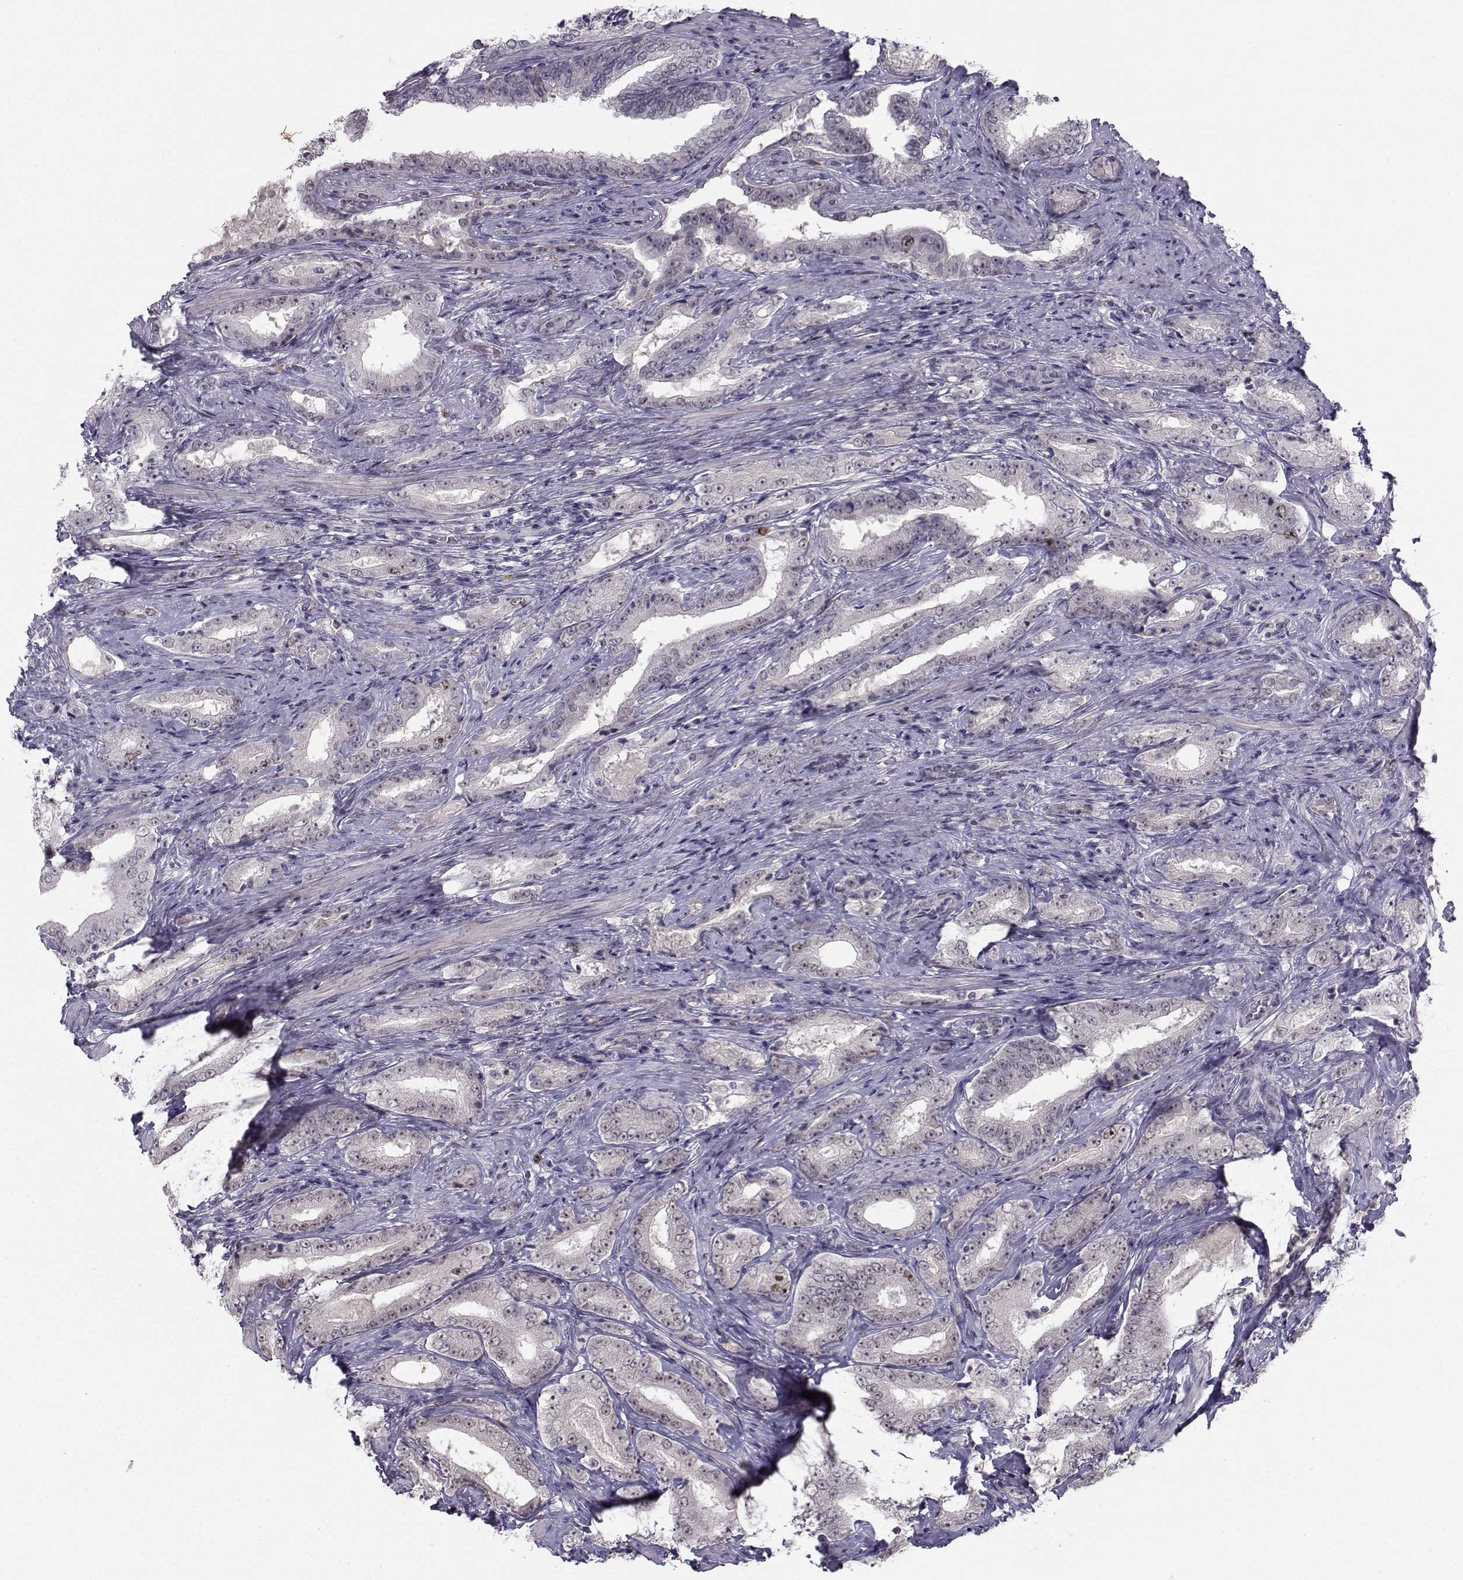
{"staining": {"intensity": "negative", "quantity": "none", "location": "none"}, "tissue": "prostate cancer", "cell_type": "Tumor cells", "image_type": "cancer", "snomed": [{"axis": "morphology", "description": "Adenocarcinoma, Low grade"}, {"axis": "topography", "description": "Prostate and seminal vesicle, NOS"}], "caption": "The image exhibits no significant staining in tumor cells of adenocarcinoma (low-grade) (prostate). (DAB immunohistochemistry, high magnification).", "gene": "LRP8", "patient": {"sex": "male", "age": 61}}